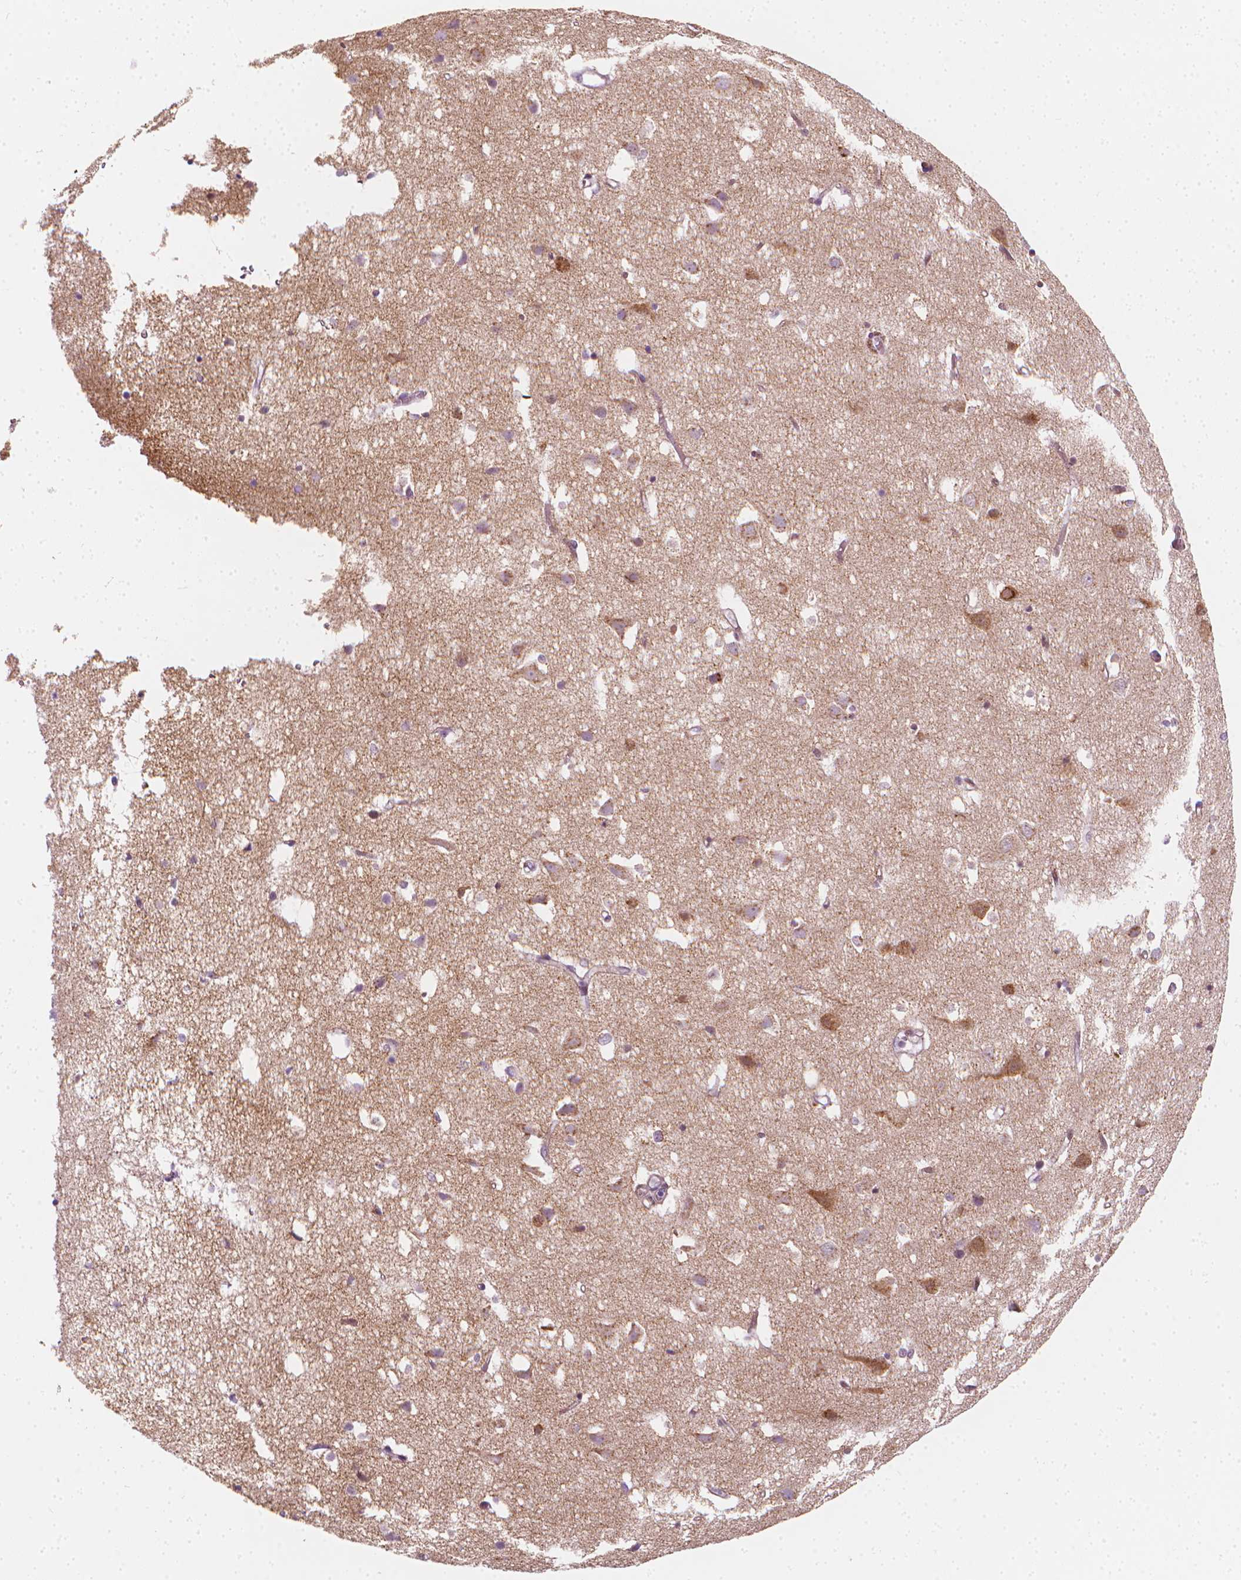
{"staining": {"intensity": "negative", "quantity": "none", "location": "none"}, "tissue": "cerebral cortex", "cell_type": "Endothelial cells", "image_type": "normal", "snomed": [{"axis": "morphology", "description": "Normal tissue, NOS"}, {"axis": "topography", "description": "Cerebral cortex"}], "caption": "DAB (3,3'-diaminobenzidine) immunohistochemical staining of unremarkable cerebral cortex shows no significant staining in endothelial cells.", "gene": "SCG3", "patient": {"sex": "male", "age": 70}}